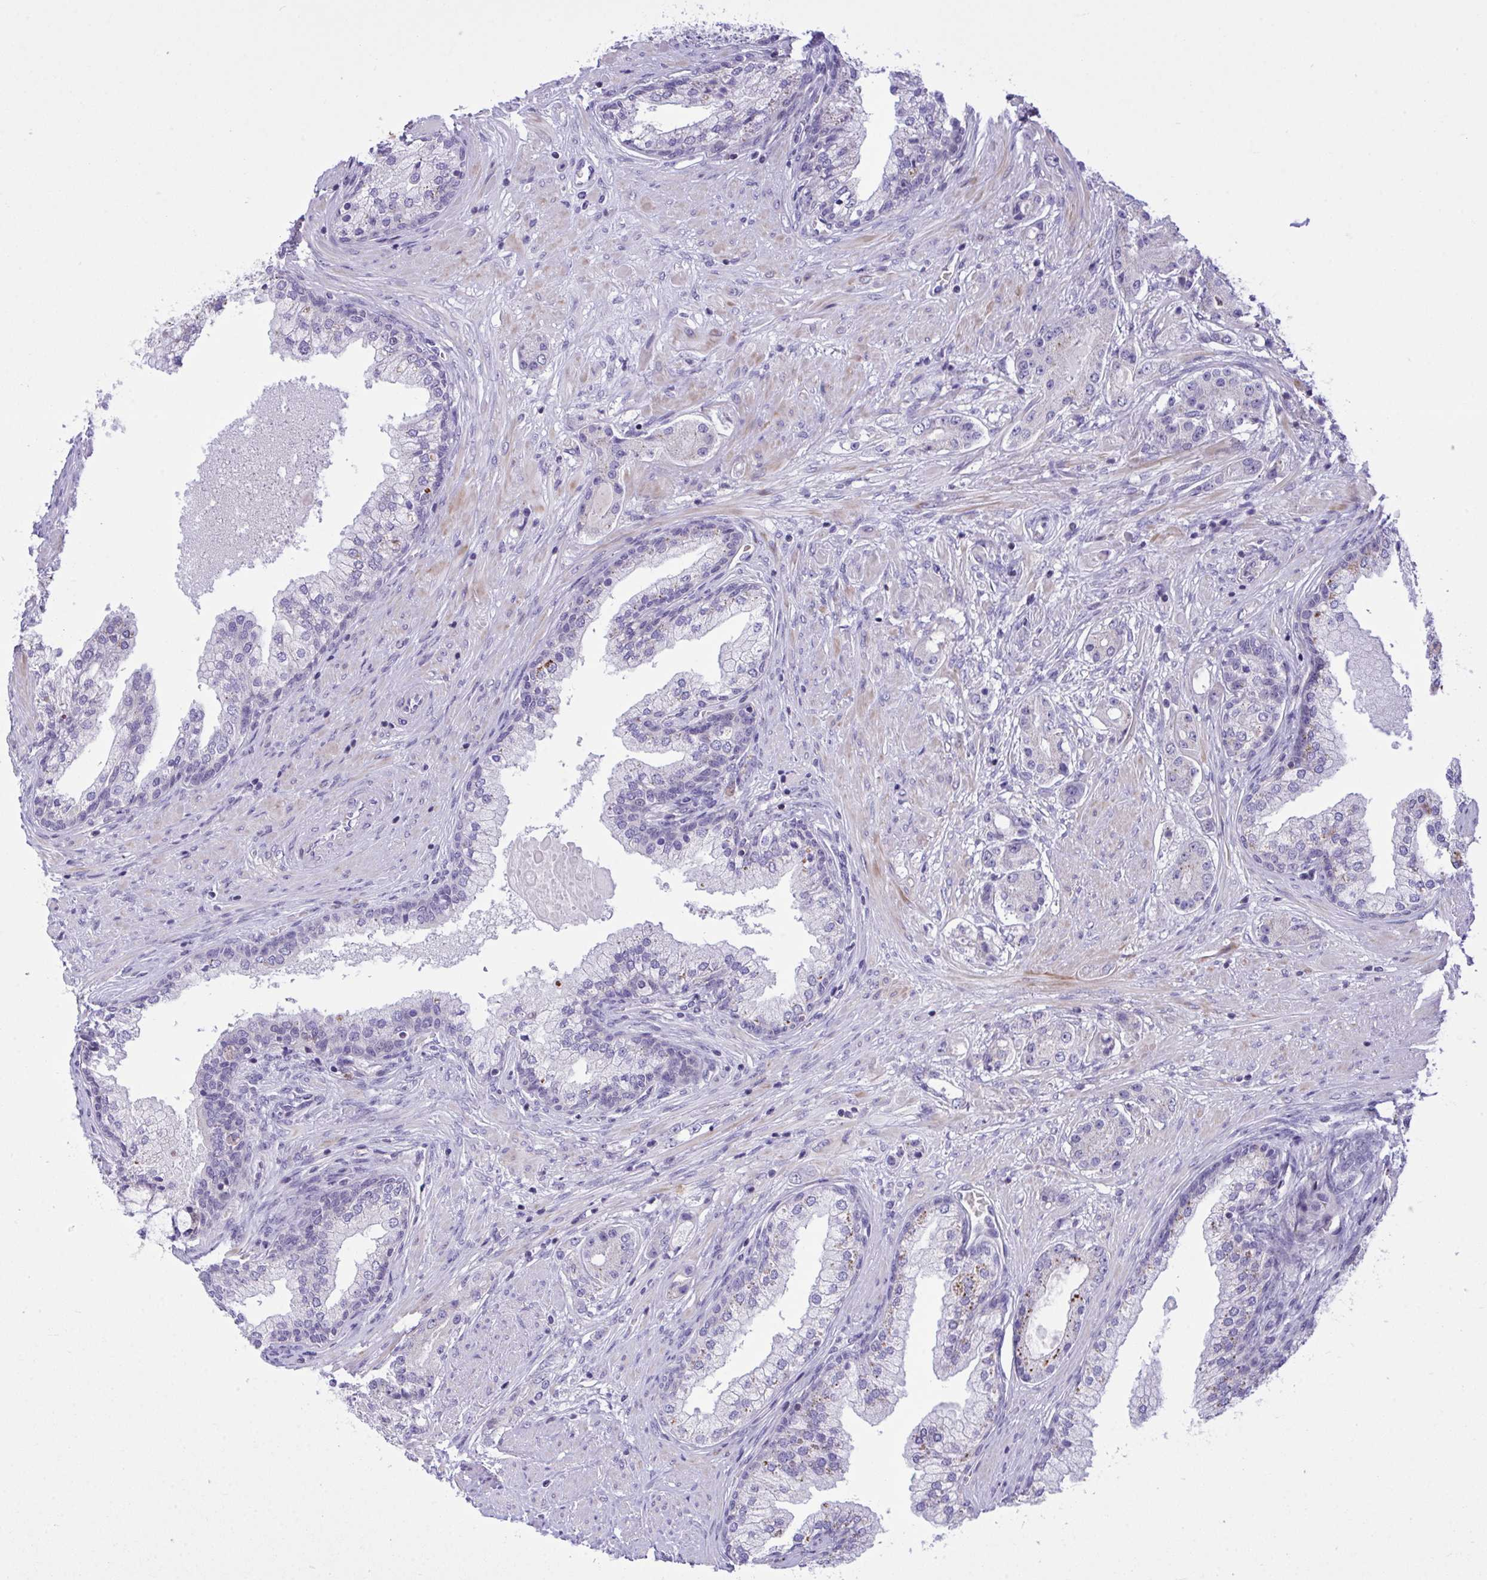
{"staining": {"intensity": "moderate", "quantity": "<25%", "location": "cytoplasmic/membranous"}, "tissue": "prostate cancer", "cell_type": "Tumor cells", "image_type": "cancer", "snomed": [{"axis": "morphology", "description": "Adenocarcinoma, High grade"}, {"axis": "topography", "description": "Prostate"}], "caption": "Immunohistochemistry (IHC) photomicrograph of neoplastic tissue: human adenocarcinoma (high-grade) (prostate) stained using immunohistochemistry shows low levels of moderate protein expression localized specifically in the cytoplasmic/membranous of tumor cells, appearing as a cytoplasmic/membranous brown color.", "gene": "WDR97", "patient": {"sex": "male", "age": 67}}